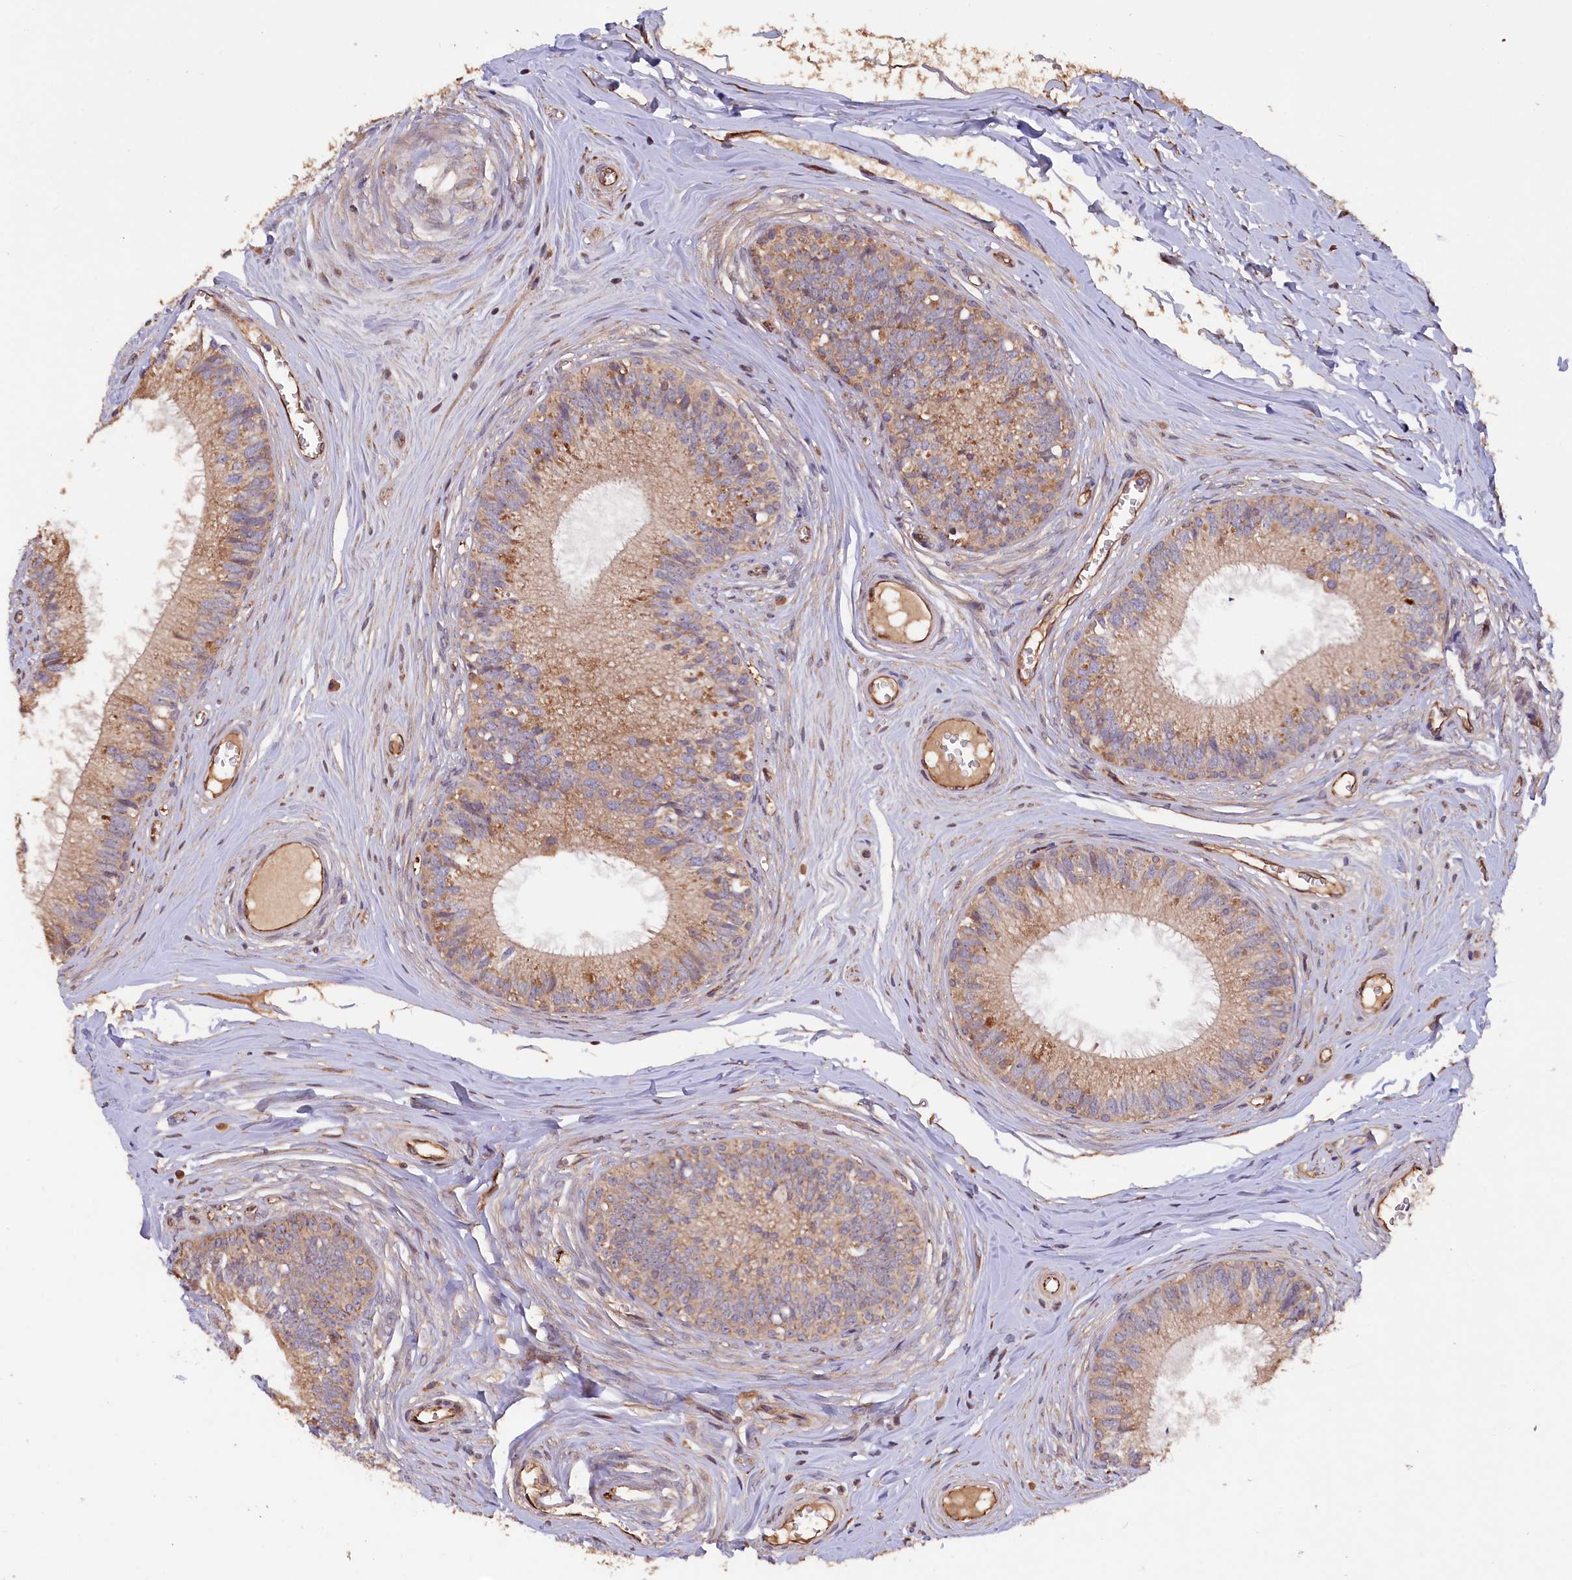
{"staining": {"intensity": "moderate", "quantity": "25%-75%", "location": "cytoplasmic/membranous"}, "tissue": "epididymis", "cell_type": "Glandular cells", "image_type": "normal", "snomed": [{"axis": "morphology", "description": "Normal tissue, NOS"}, {"axis": "topography", "description": "Epididymis"}], "caption": "Protein expression analysis of normal human epididymis reveals moderate cytoplasmic/membranous staining in approximately 25%-75% of glandular cells.", "gene": "GREB1L", "patient": {"sex": "male", "age": 33}}